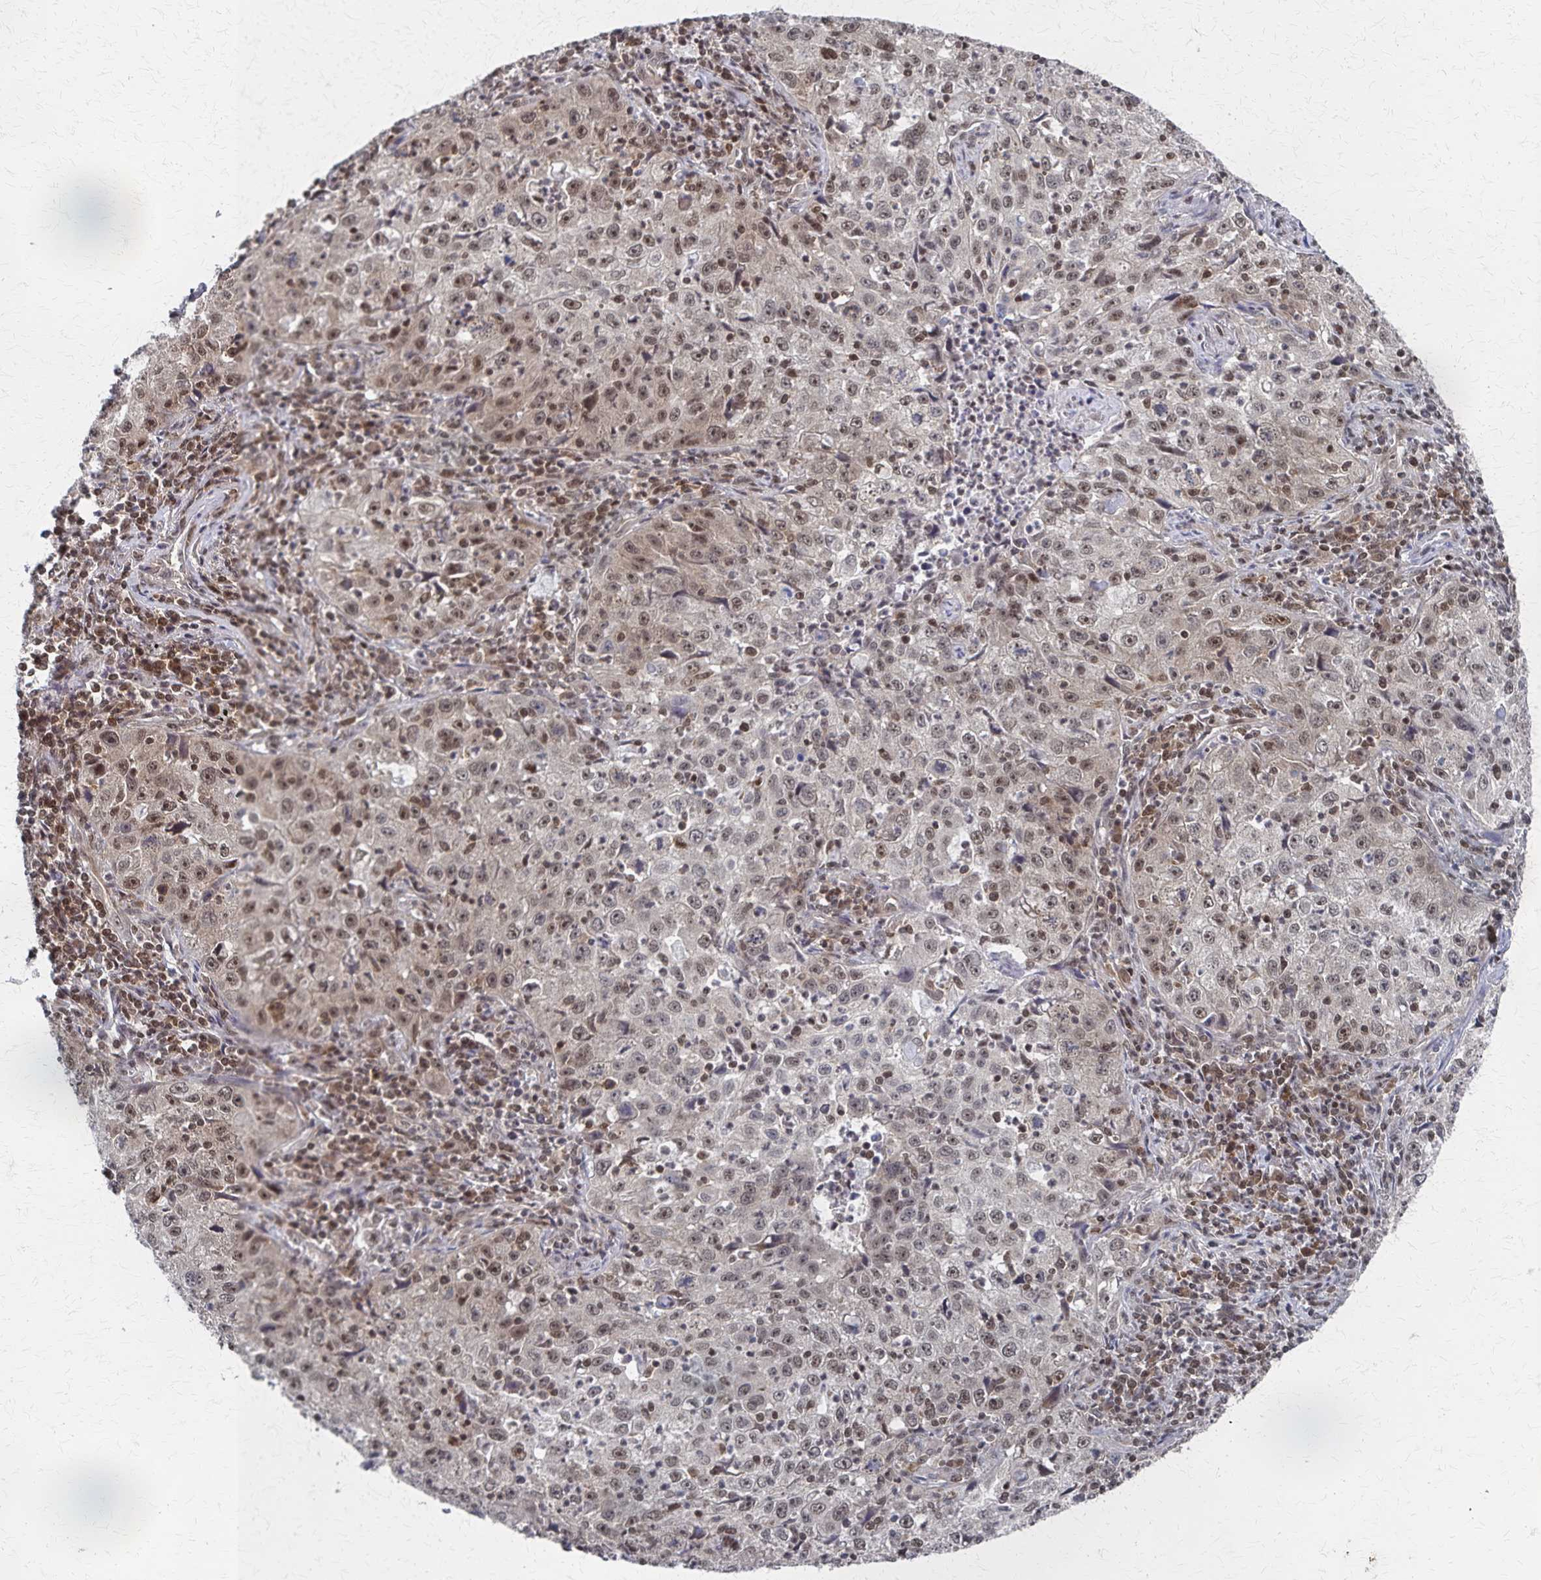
{"staining": {"intensity": "moderate", "quantity": "25%-75%", "location": "nuclear"}, "tissue": "lung cancer", "cell_type": "Tumor cells", "image_type": "cancer", "snomed": [{"axis": "morphology", "description": "Squamous cell carcinoma, NOS"}, {"axis": "topography", "description": "Lung"}], "caption": "Tumor cells exhibit medium levels of moderate nuclear expression in about 25%-75% of cells in human lung cancer. (DAB (3,3'-diaminobenzidine) IHC with brightfield microscopy, high magnification).", "gene": "GTF2B", "patient": {"sex": "male", "age": 71}}